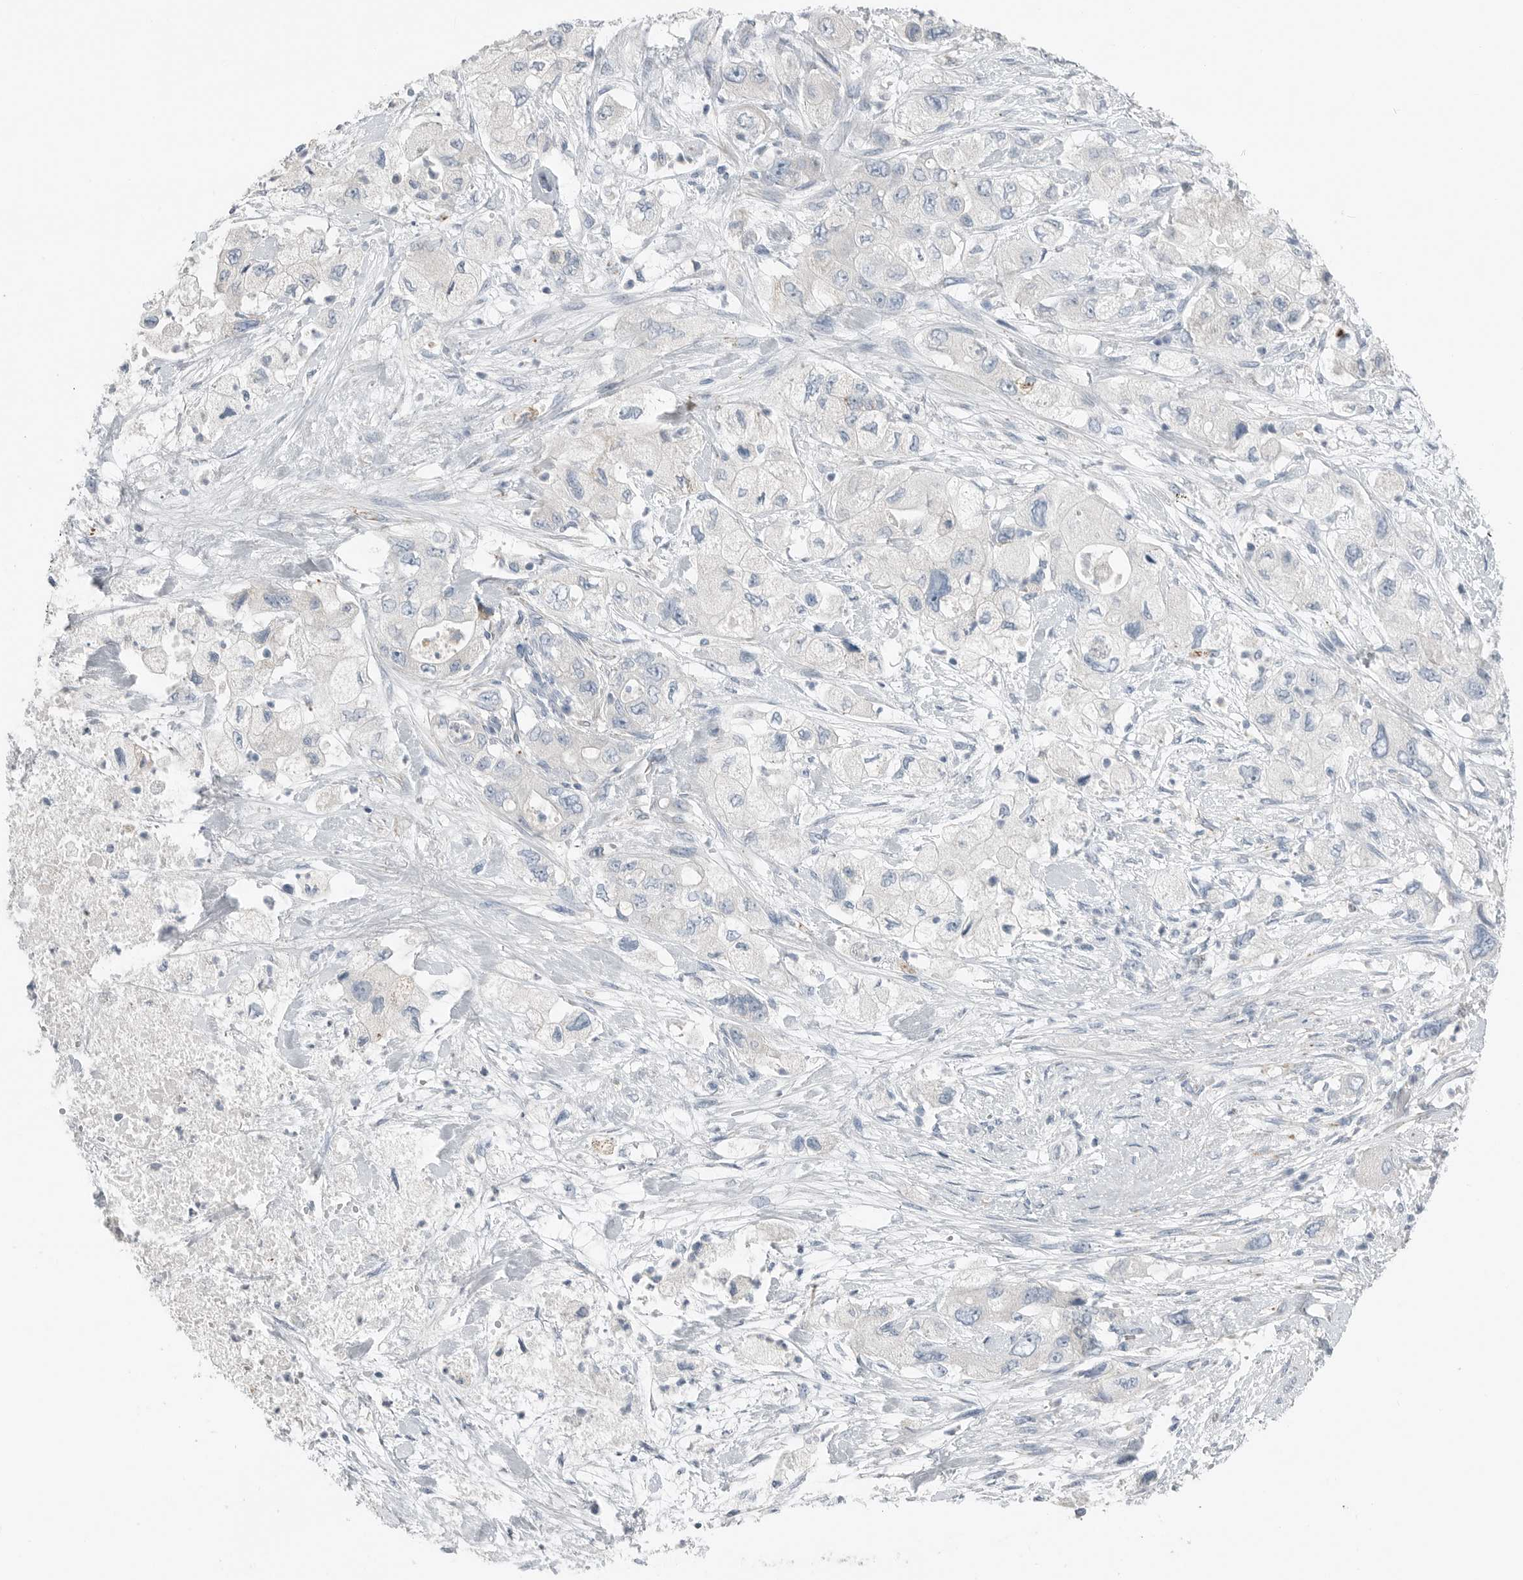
{"staining": {"intensity": "negative", "quantity": "none", "location": "none"}, "tissue": "pancreatic cancer", "cell_type": "Tumor cells", "image_type": "cancer", "snomed": [{"axis": "morphology", "description": "Adenocarcinoma, NOS"}, {"axis": "topography", "description": "Pancreas"}], "caption": "The histopathology image reveals no staining of tumor cells in adenocarcinoma (pancreatic). Nuclei are stained in blue.", "gene": "SERPINB7", "patient": {"sex": "female", "age": 73}}